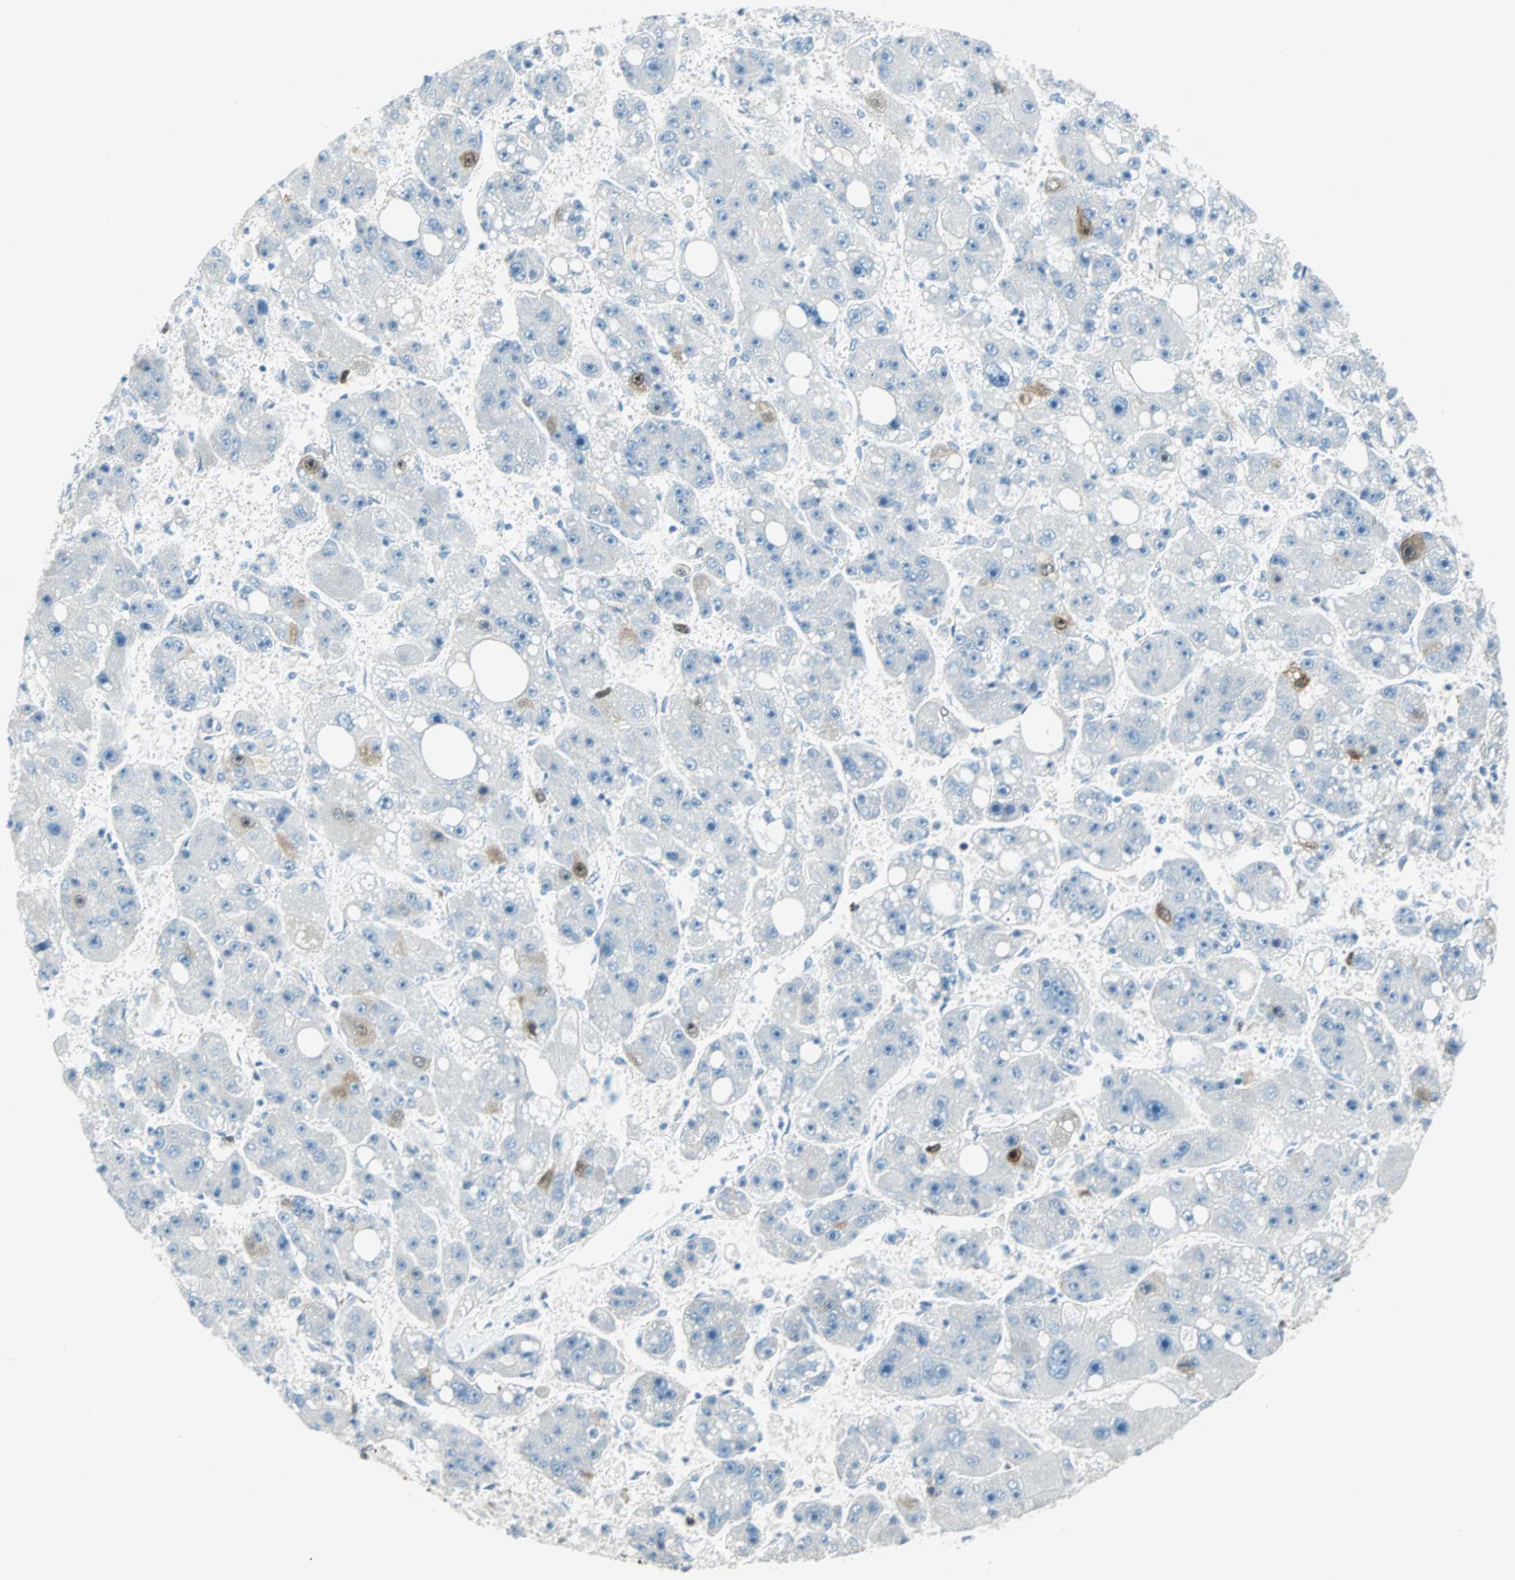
{"staining": {"intensity": "weak", "quantity": "<25%", "location": "cytoplasmic/membranous,nuclear"}, "tissue": "liver cancer", "cell_type": "Tumor cells", "image_type": "cancer", "snomed": [{"axis": "morphology", "description": "Carcinoma, Hepatocellular, NOS"}, {"axis": "topography", "description": "Liver"}], "caption": "This is a image of immunohistochemistry staining of liver hepatocellular carcinoma, which shows no staining in tumor cells.", "gene": "PTTG1", "patient": {"sex": "female", "age": 61}}